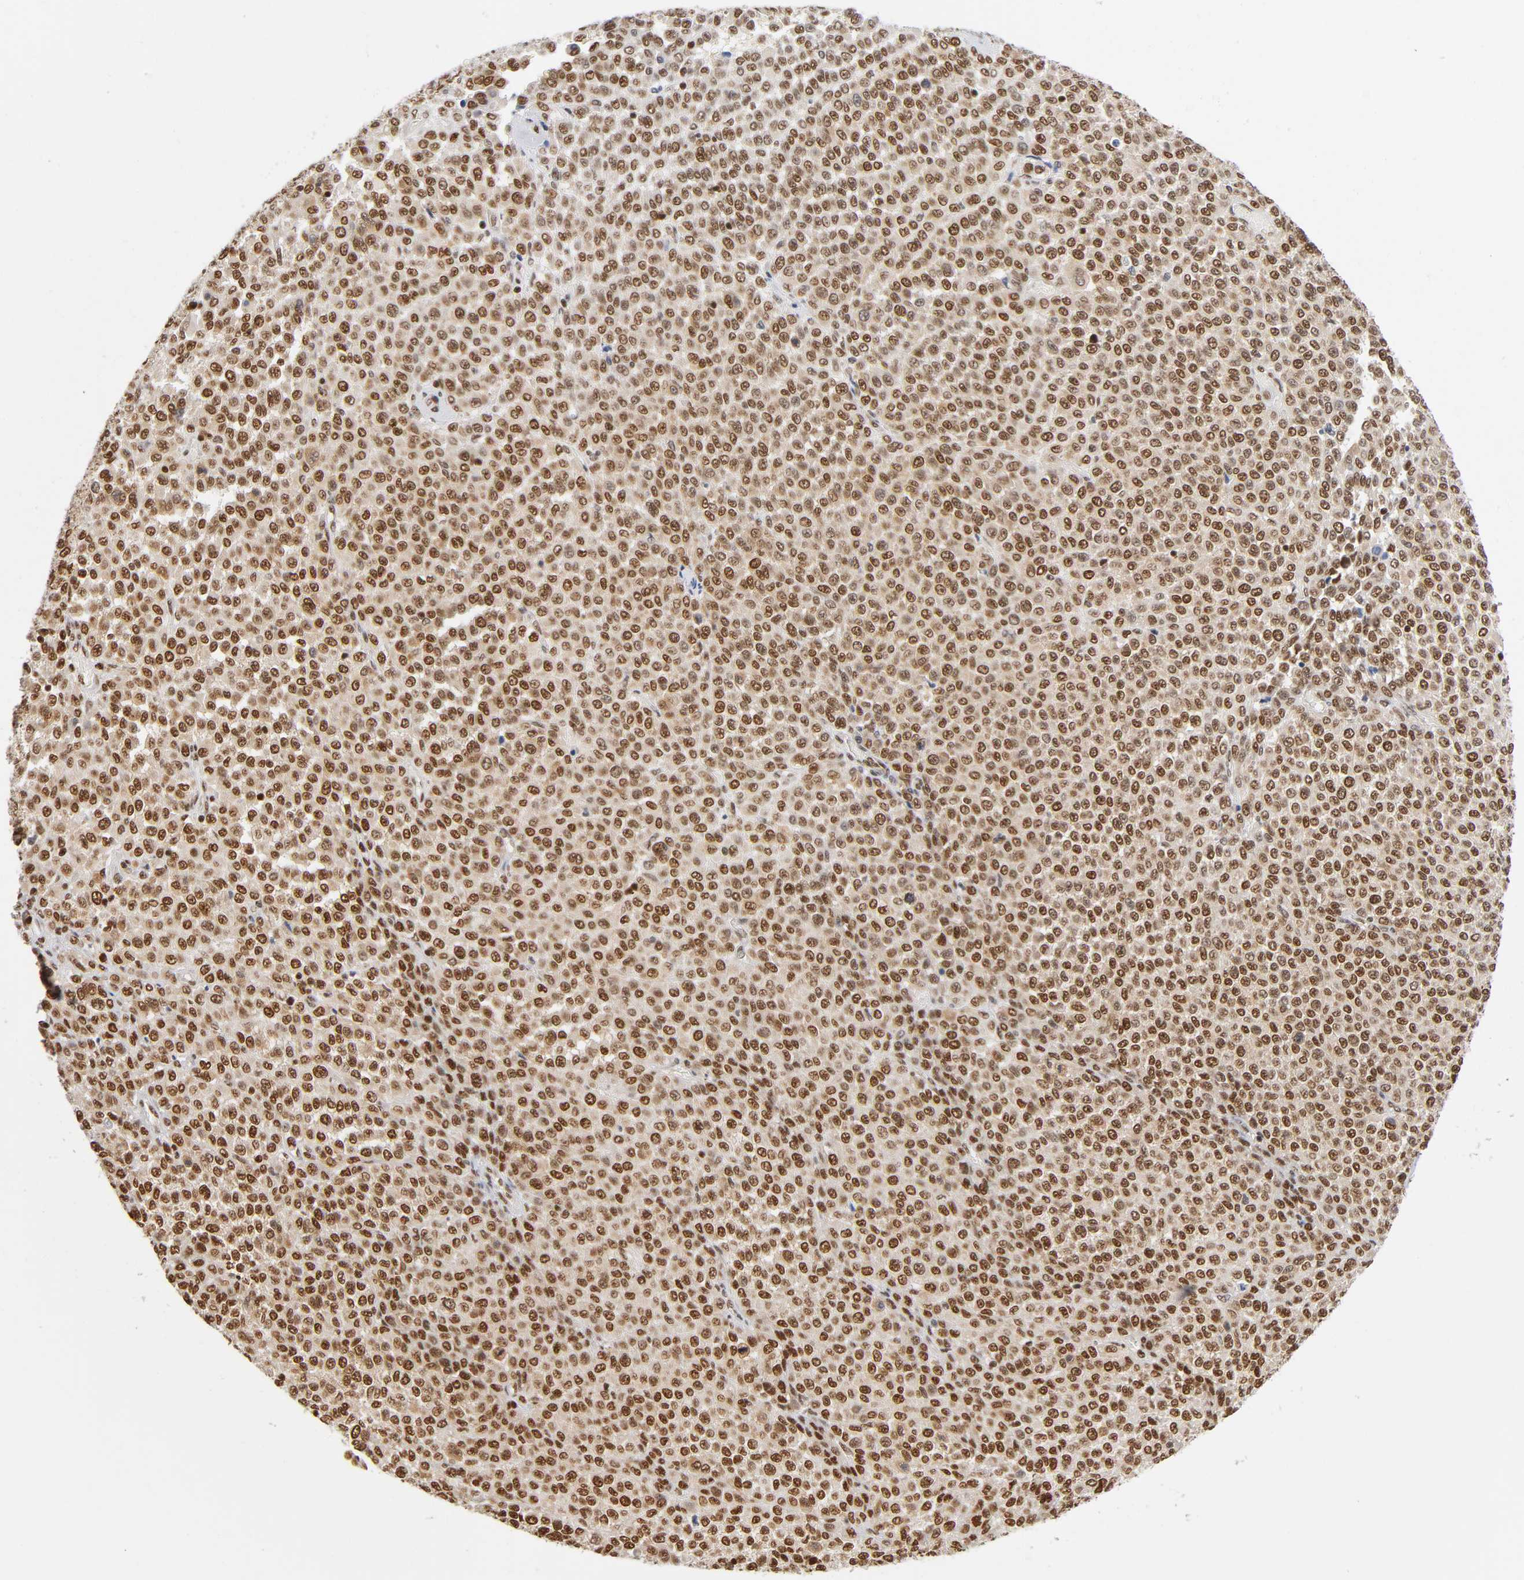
{"staining": {"intensity": "strong", "quantity": ">75%", "location": "nuclear"}, "tissue": "melanoma", "cell_type": "Tumor cells", "image_type": "cancer", "snomed": [{"axis": "morphology", "description": "Malignant melanoma, Metastatic site"}, {"axis": "topography", "description": "Pancreas"}], "caption": "A photomicrograph of human malignant melanoma (metastatic site) stained for a protein demonstrates strong nuclear brown staining in tumor cells.", "gene": "ILKAP", "patient": {"sex": "female", "age": 30}}